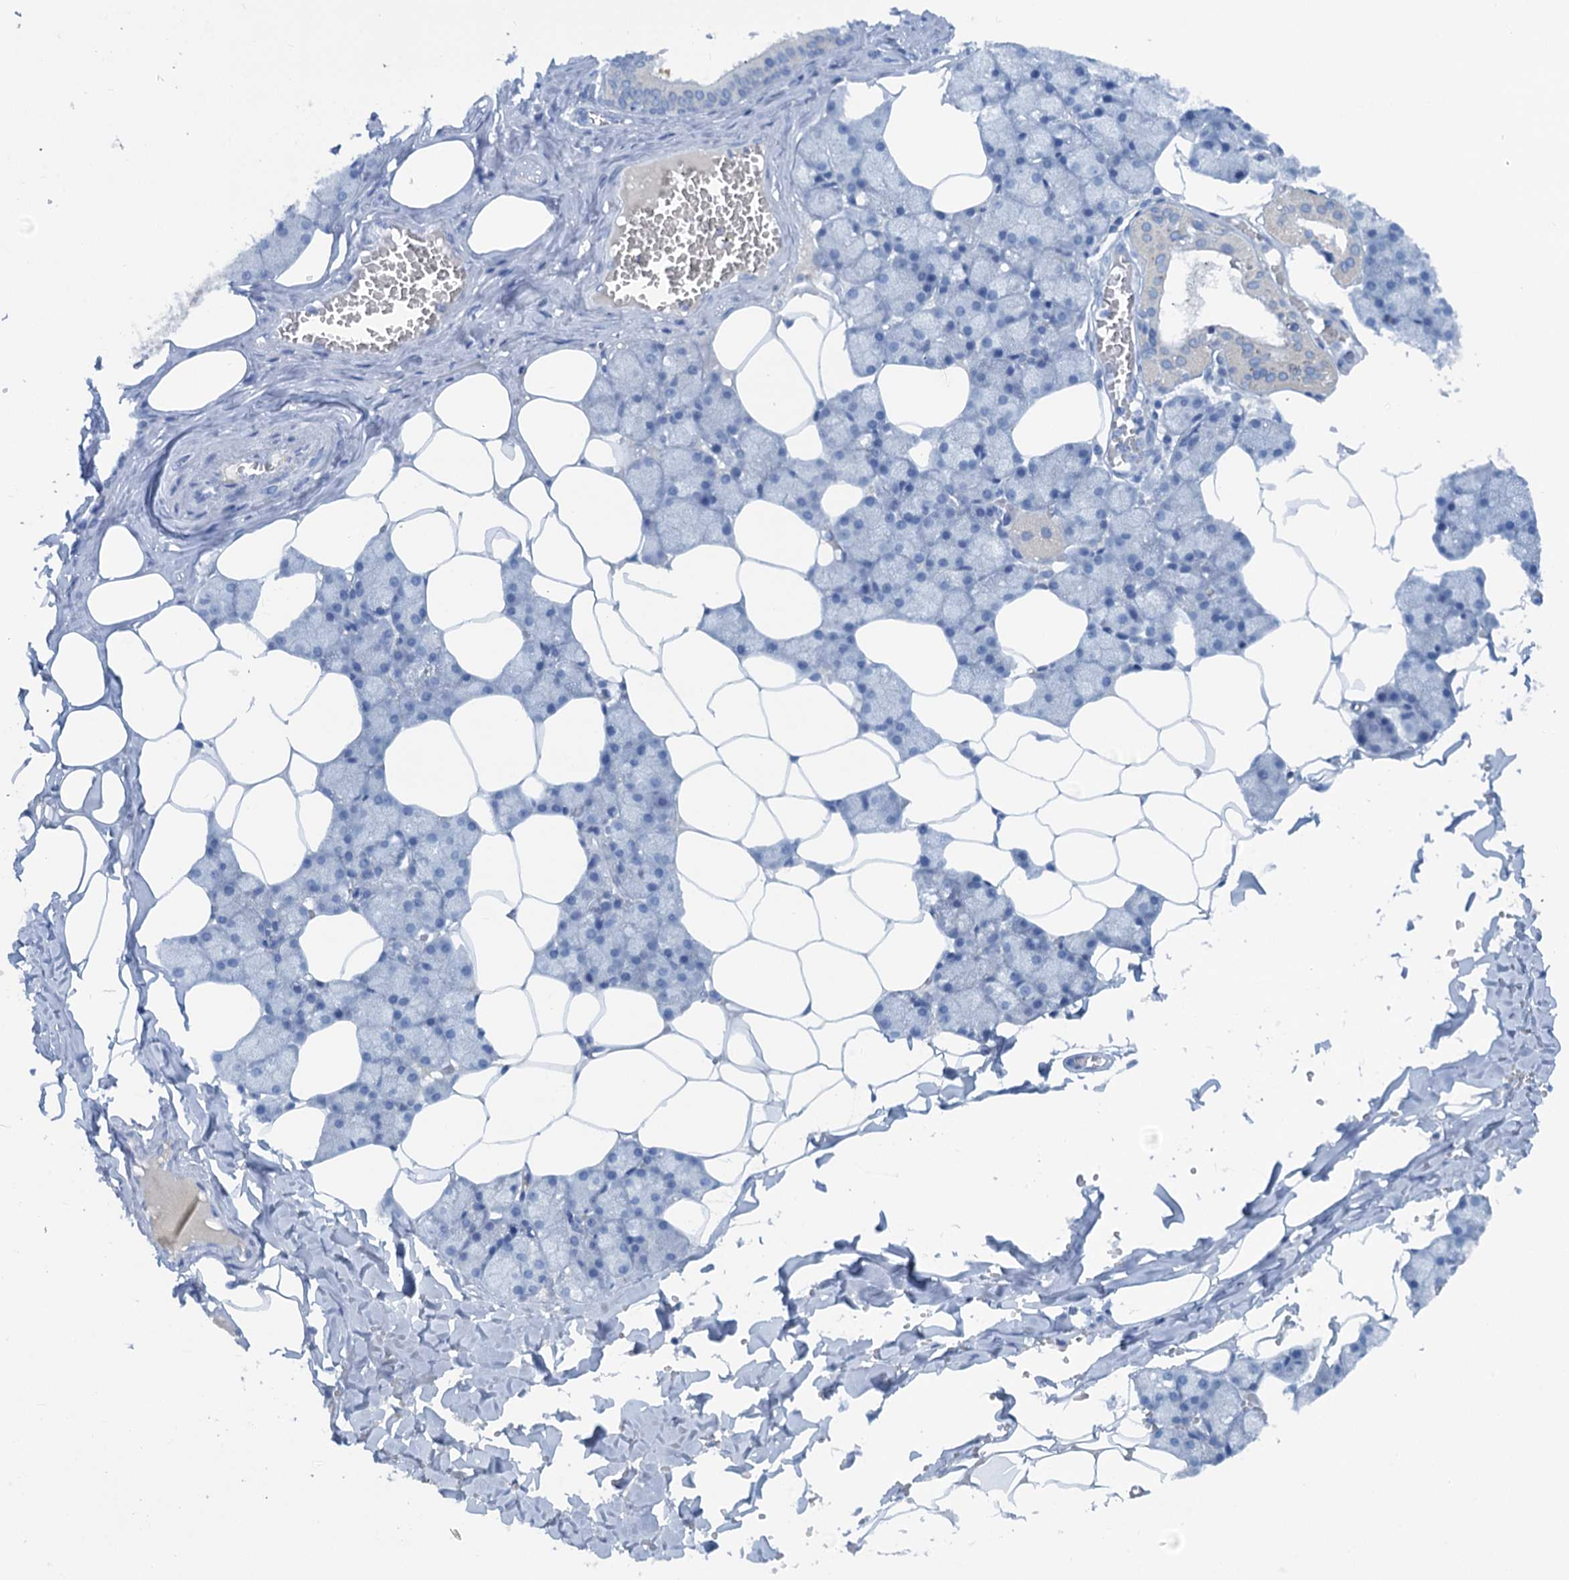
{"staining": {"intensity": "strong", "quantity": "<25%", "location": "cytoplasmic/membranous"}, "tissue": "salivary gland", "cell_type": "Glandular cells", "image_type": "normal", "snomed": [{"axis": "morphology", "description": "Normal tissue, NOS"}, {"axis": "topography", "description": "Salivary gland"}], "caption": "IHC photomicrograph of unremarkable human salivary gland stained for a protein (brown), which displays medium levels of strong cytoplasmic/membranous expression in approximately <25% of glandular cells.", "gene": "MYADML2", "patient": {"sex": "male", "age": 62}}